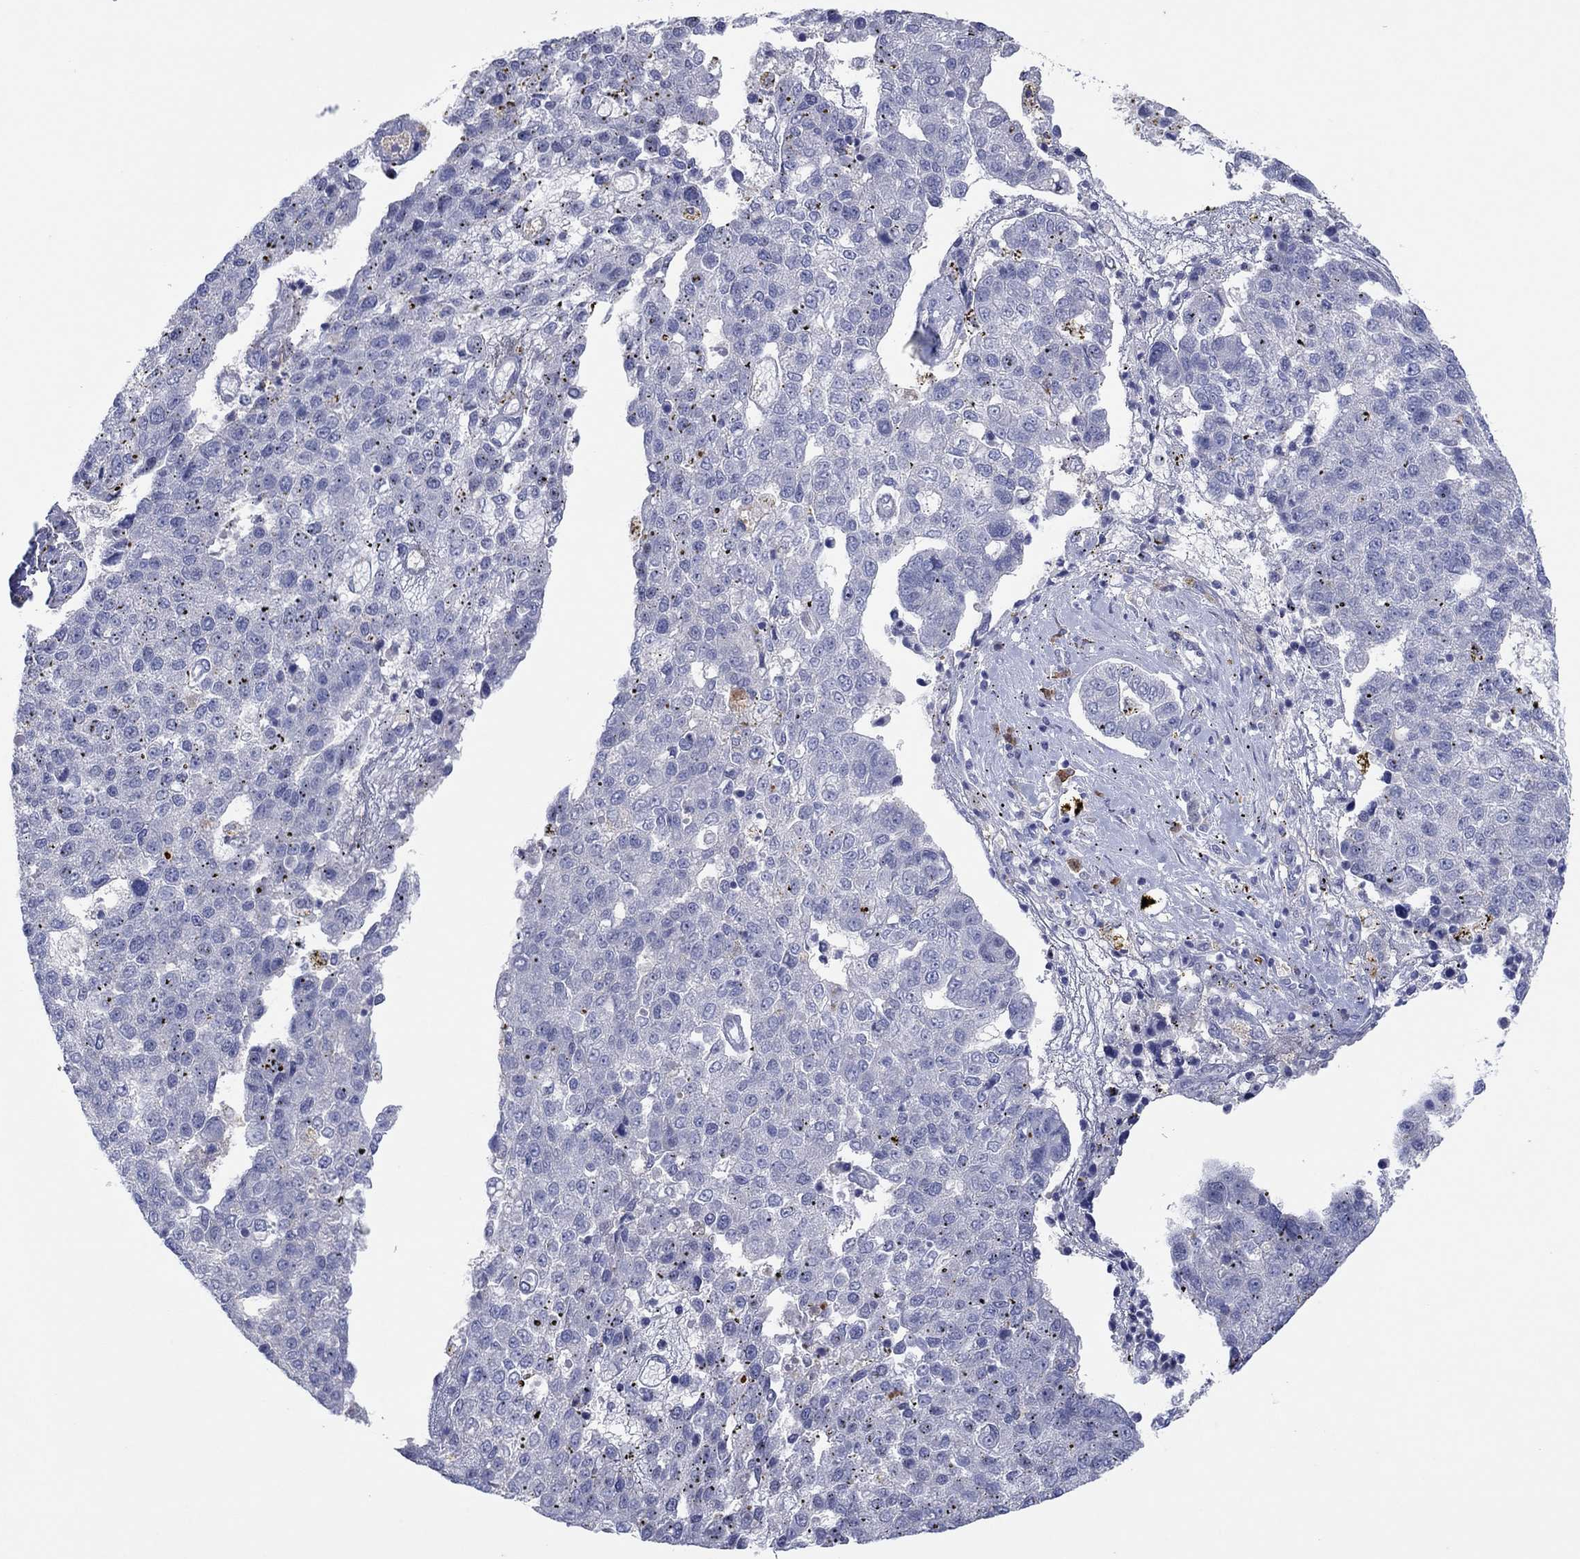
{"staining": {"intensity": "negative", "quantity": "none", "location": "none"}, "tissue": "pancreatic cancer", "cell_type": "Tumor cells", "image_type": "cancer", "snomed": [{"axis": "morphology", "description": "Adenocarcinoma, NOS"}, {"axis": "topography", "description": "Pancreas"}], "caption": "Tumor cells show no significant staining in adenocarcinoma (pancreatic).", "gene": "PLCL2", "patient": {"sex": "female", "age": 61}}